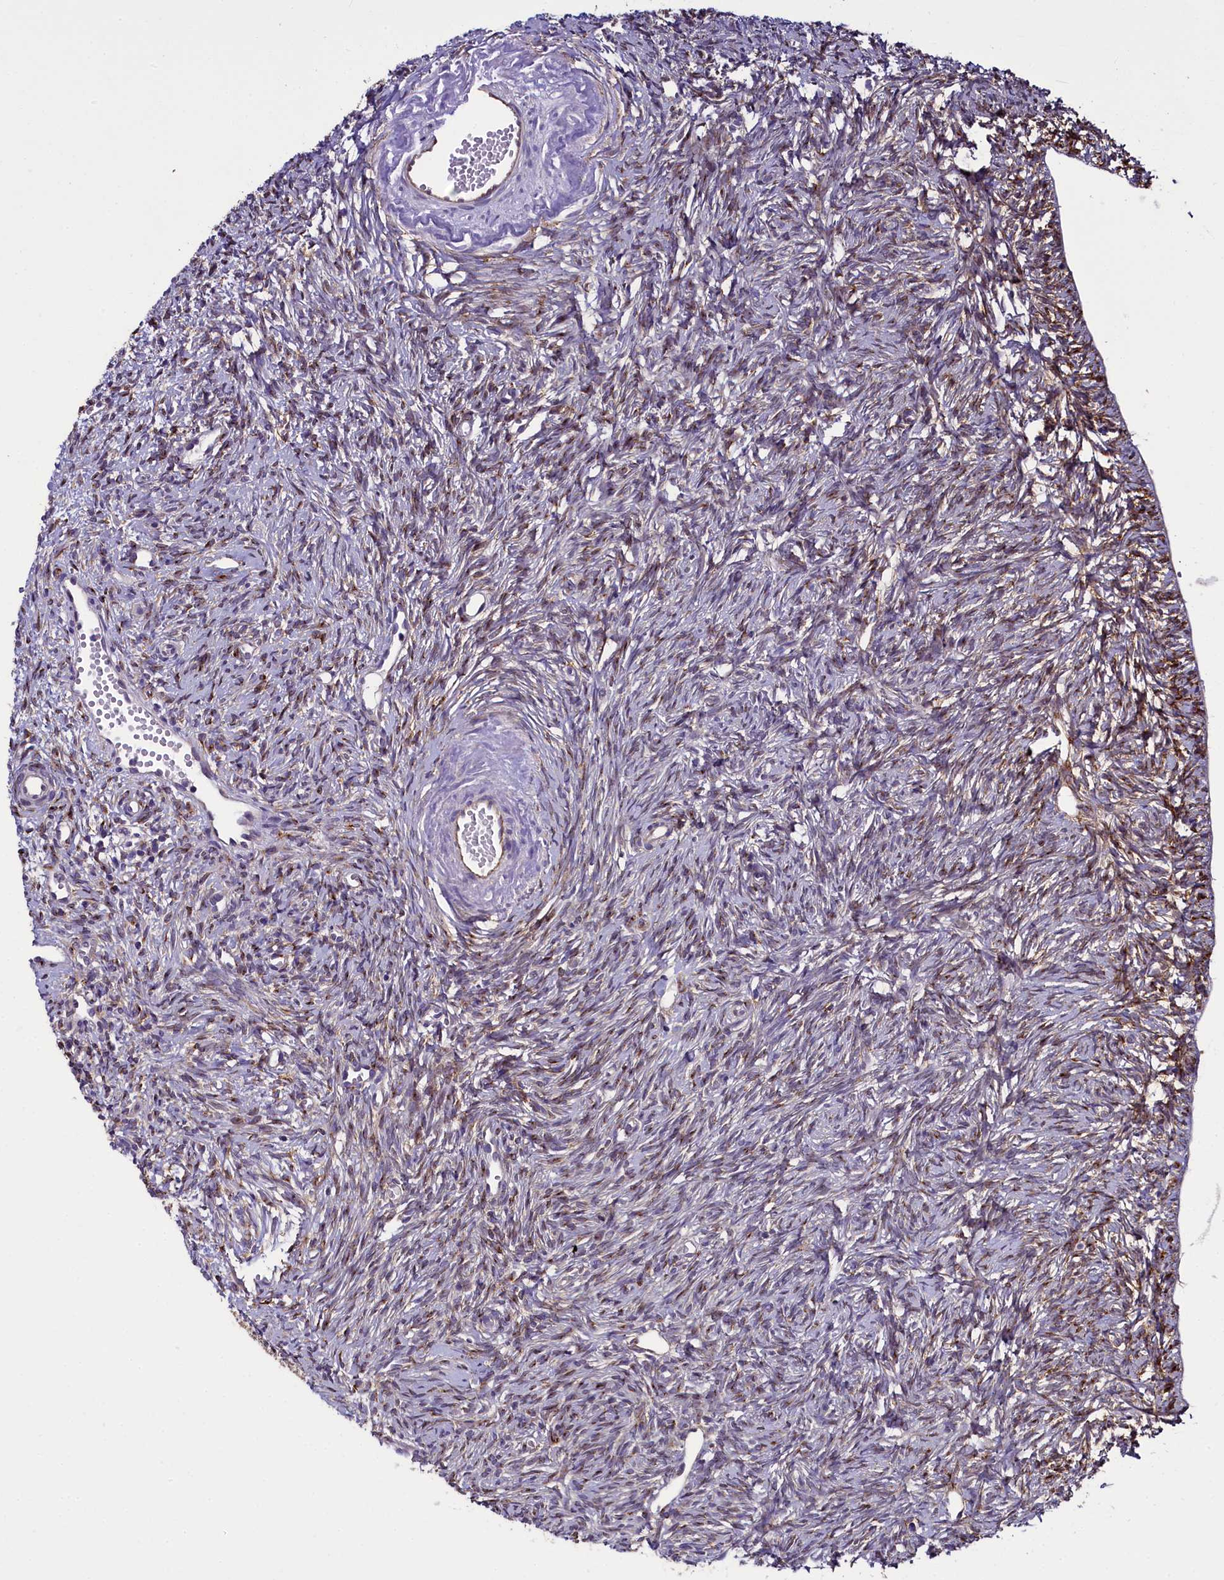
{"staining": {"intensity": "moderate", "quantity": ">75%", "location": "cytoplasmic/membranous"}, "tissue": "ovary", "cell_type": "Follicle cells", "image_type": "normal", "snomed": [{"axis": "morphology", "description": "Normal tissue, NOS"}, {"axis": "topography", "description": "Ovary"}], "caption": "IHC histopathology image of benign human ovary stained for a protein (brown), which shows medium levels of moderate cytoplasmic/membranous expression in approximately >75% of follicle cells.", "gene": "MRC2", "patient": {"sex": "female", "age": 51}}